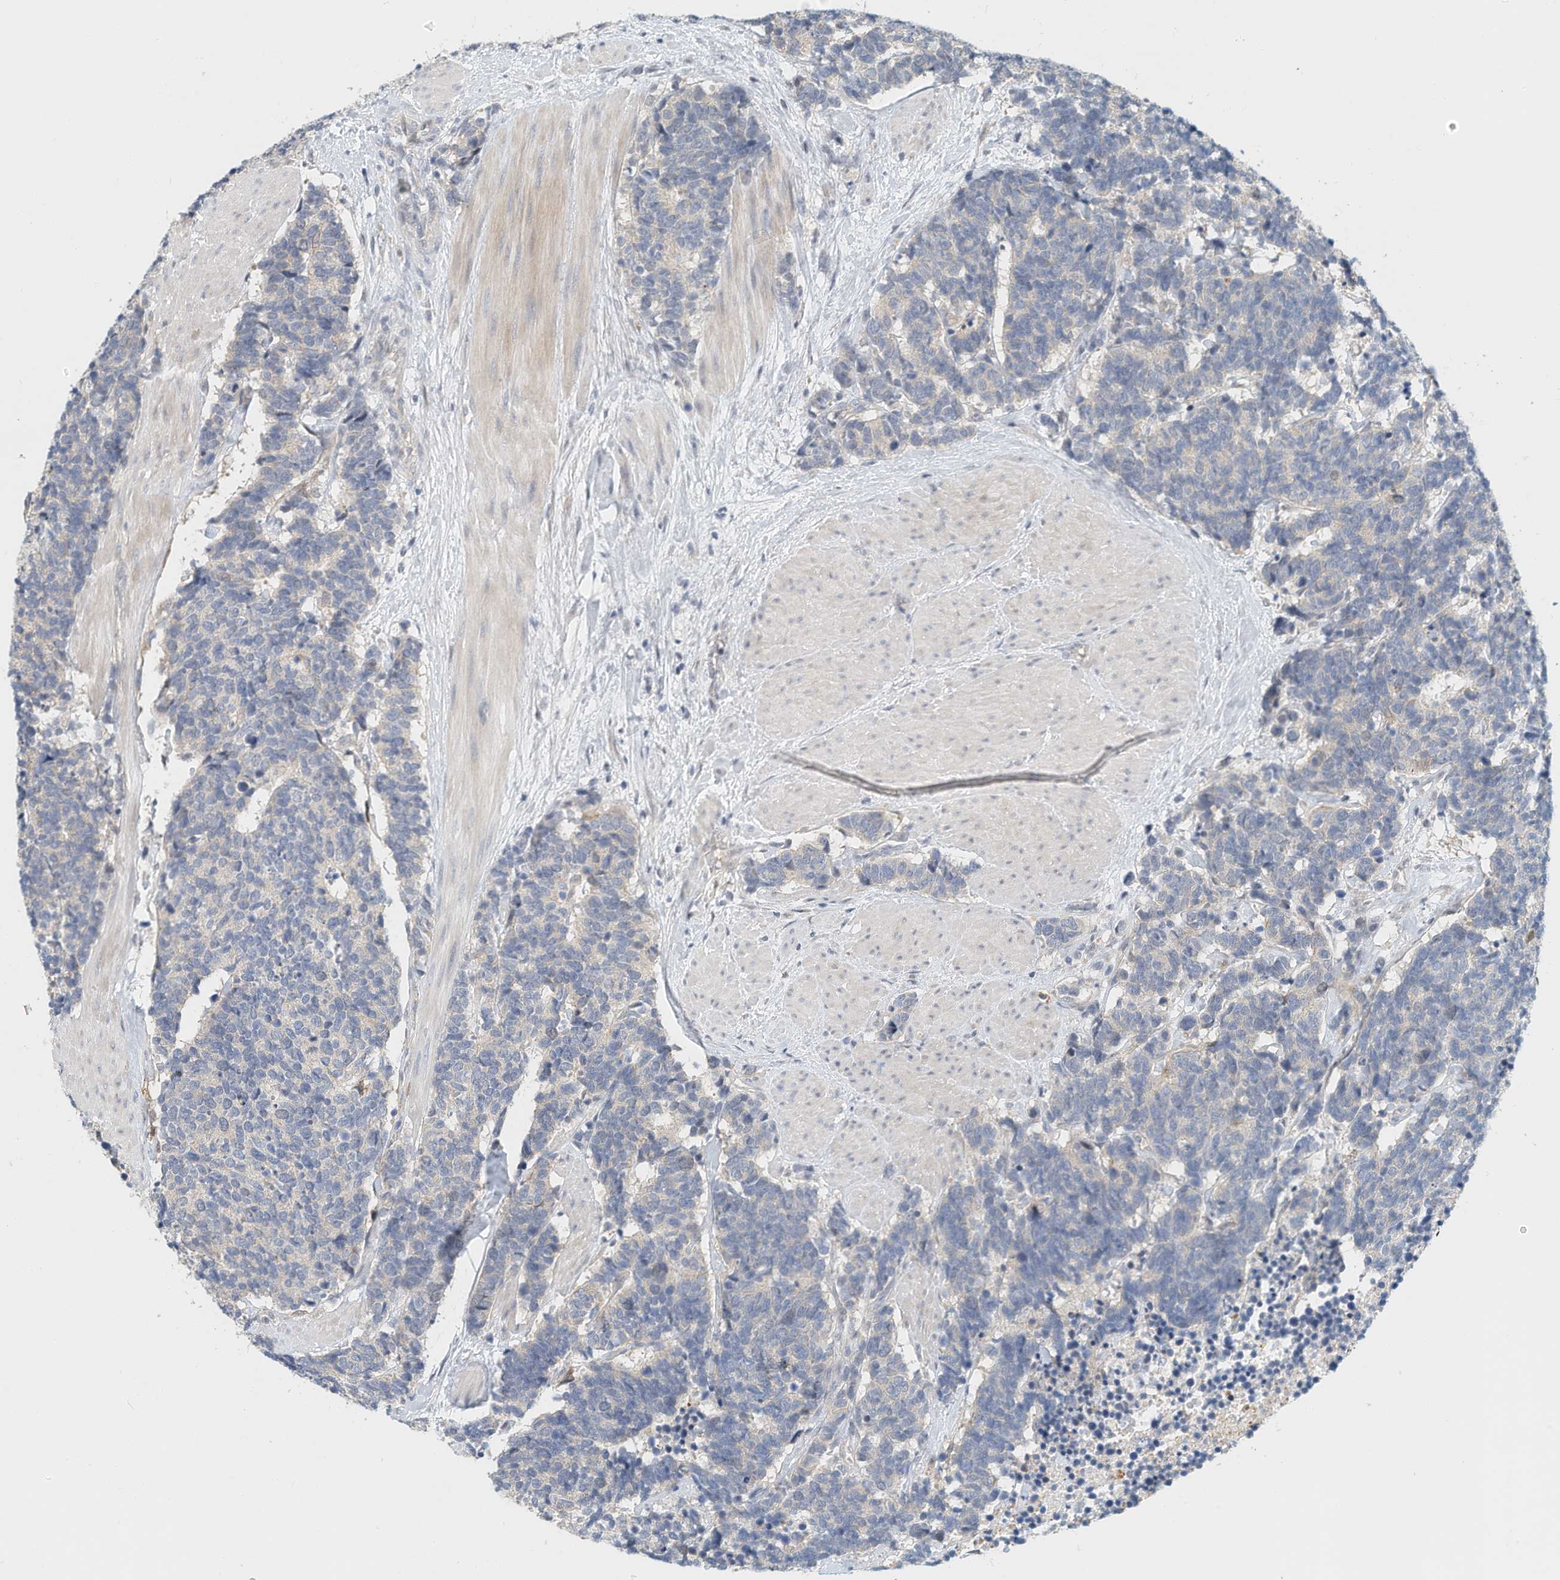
{"staining": {"intensity": "negative", "quantity": "none", "location": "none"}, "tissue": "carcinoid", "cell_type": "Tumor cells", "image_type": "cancer", "snomed": [{"axis": "morphology", "description": "Carcinoma, NOS"}, {"axis": "morphology", "description": "Carcinoid, malignant, NOS"}, {"axis": "topography", "description": "Urinary bladder"}], "caption": "Immunohistochemistry histopathology image of carcinoma stained for a protein (brown), which displays no staining in tumor cells.", "gene": "ARHGAP28", "patient": {"sex": "male", "age": 57}}